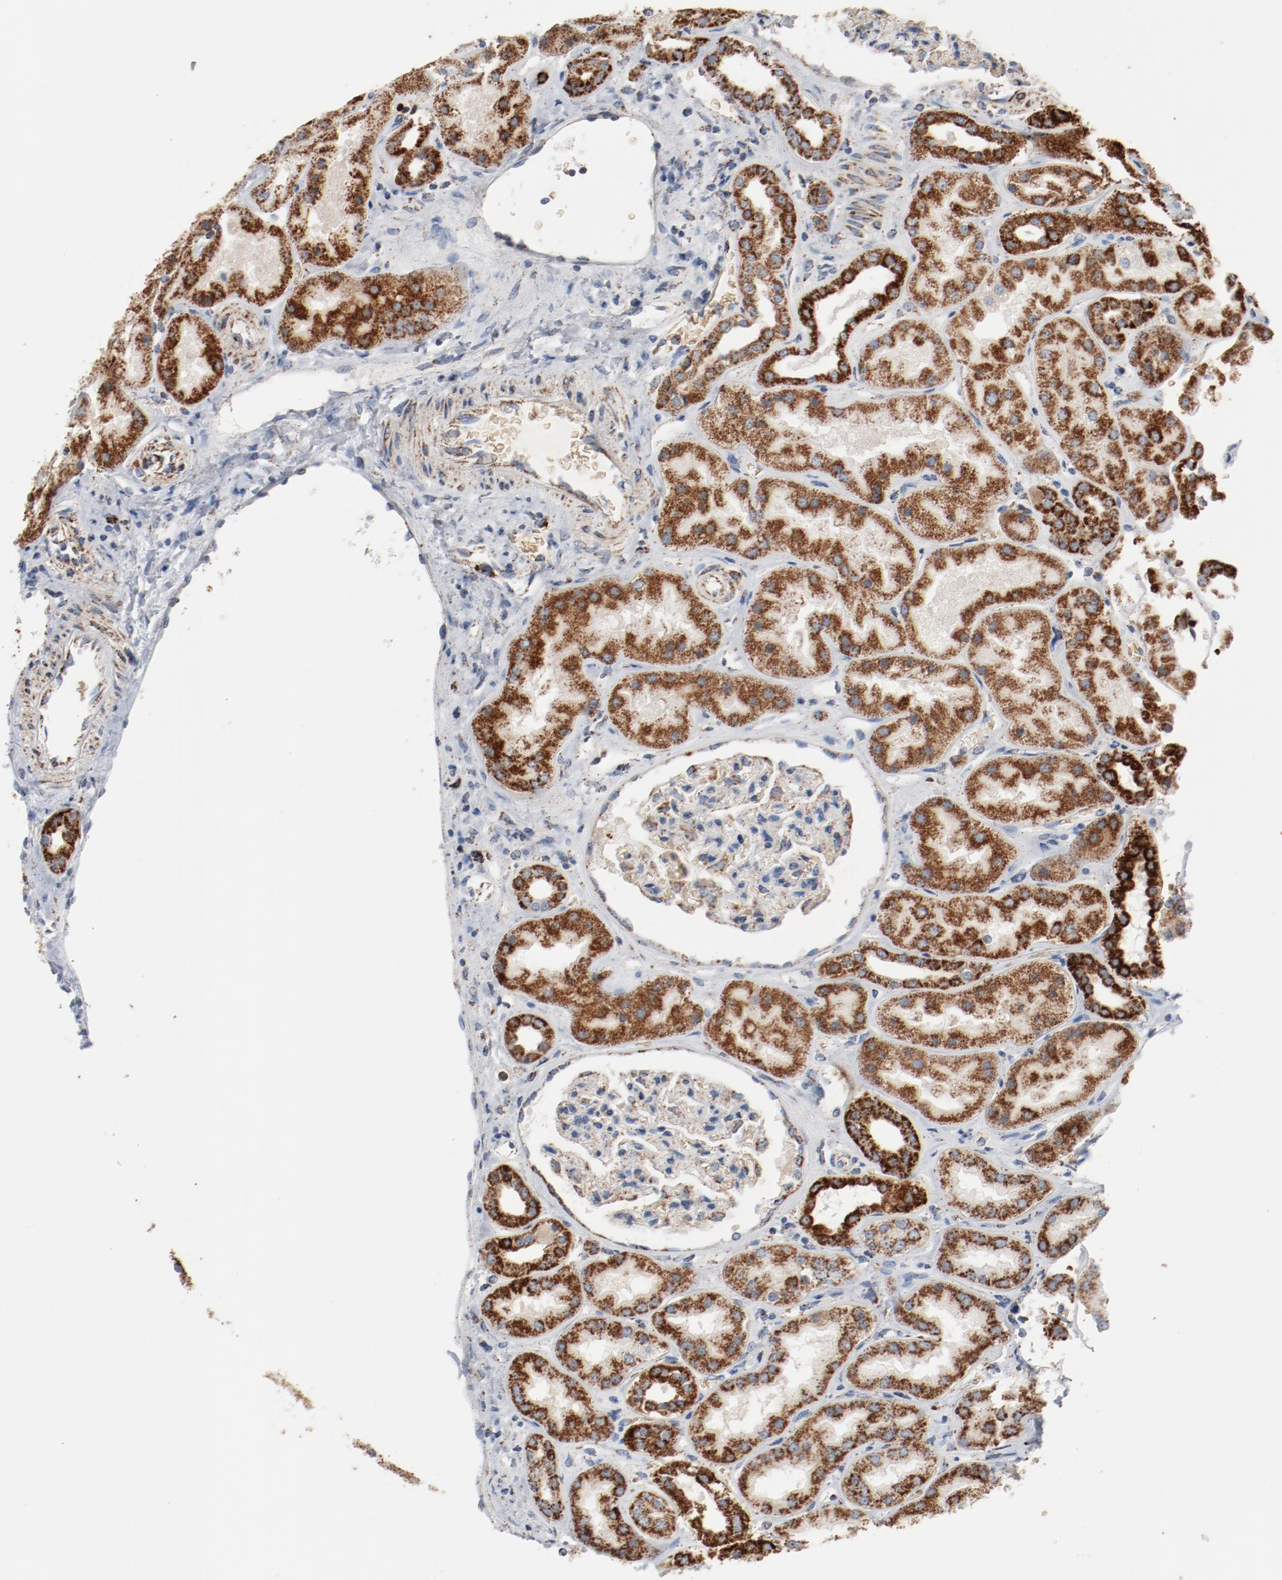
{"staining": {"intensity": "negative", "quantity": "none", "location": "none"}, "tissue": "kidney", "cell_type": "Cells in glomeruli", "image_type": "normal", "snomed": [{"axis": "morphology", "description": "Normal tissue, NOS"}, {"axis": "topography", "description": "Kidney"}], "caption": "High magnification brightfield microscopy of normal kidney stained with DAB (3,3'-diaminobenzidine) (brown) and counterstained with hematoxylin (blue): cells in glomeruli show no significant positivity.", "gene": "NDUFB8", "patient": {"sex": "male", "age": 28}}